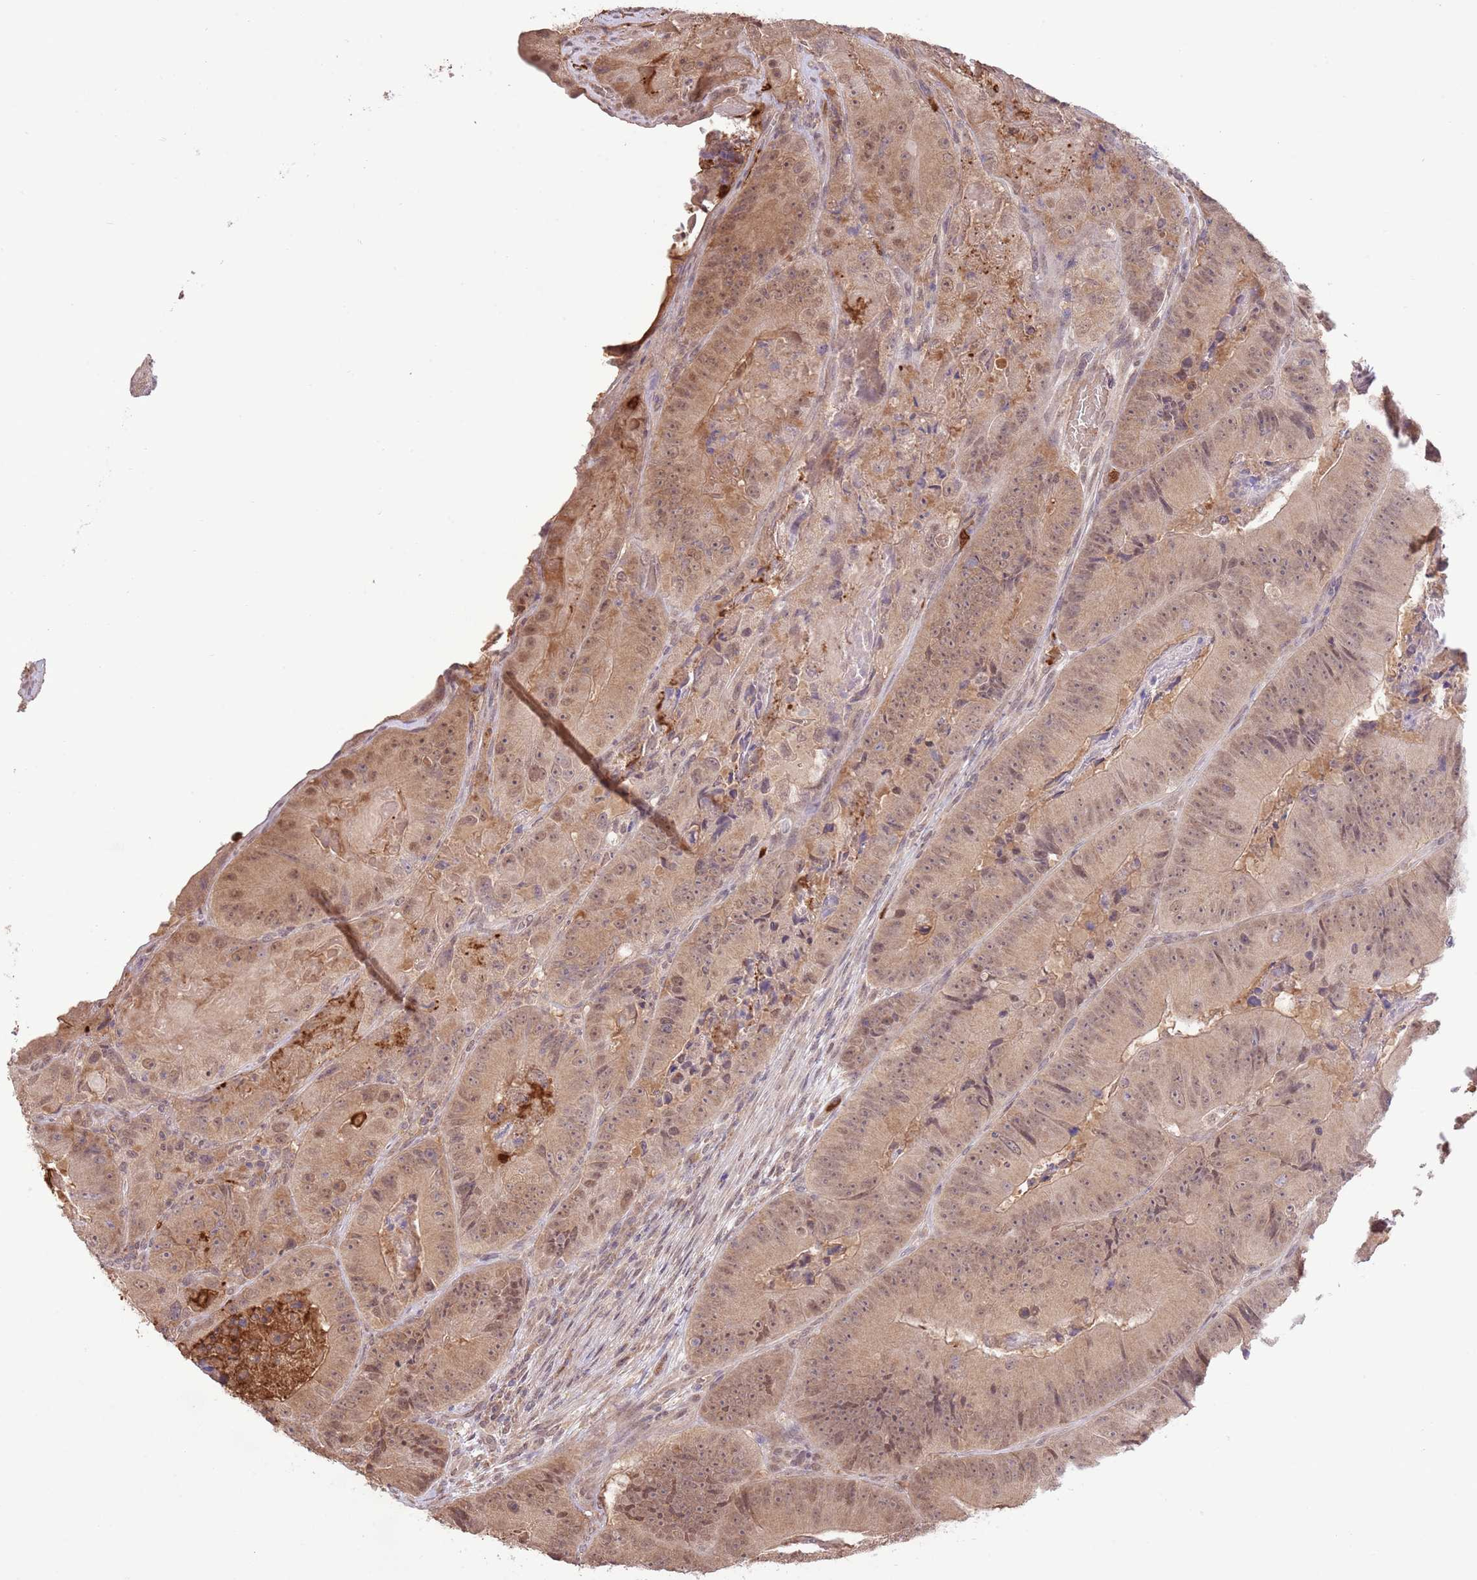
{"staining": {"intensity": "weak", "quantity": ">75%", "location": "cytoplasmic/membranous,nuclear"}, "tissue": "colorectal cancer", "cell_type": "Tumor cells", "image_type": "cancer", "snomed": [{"axis": "morphology", "description": "Adenocarcinoma, NOS"}, {"axis": "topography", "description": "Colon"}], "caption": "A brown stain labels weak cytoplasmic/membranous and nuclear positivity of a protein in colorectal cancer (adenocarcinoma) tumor cells.", "gene": "AMIGO1", "patient": {"sex": "female", "age": 86}}